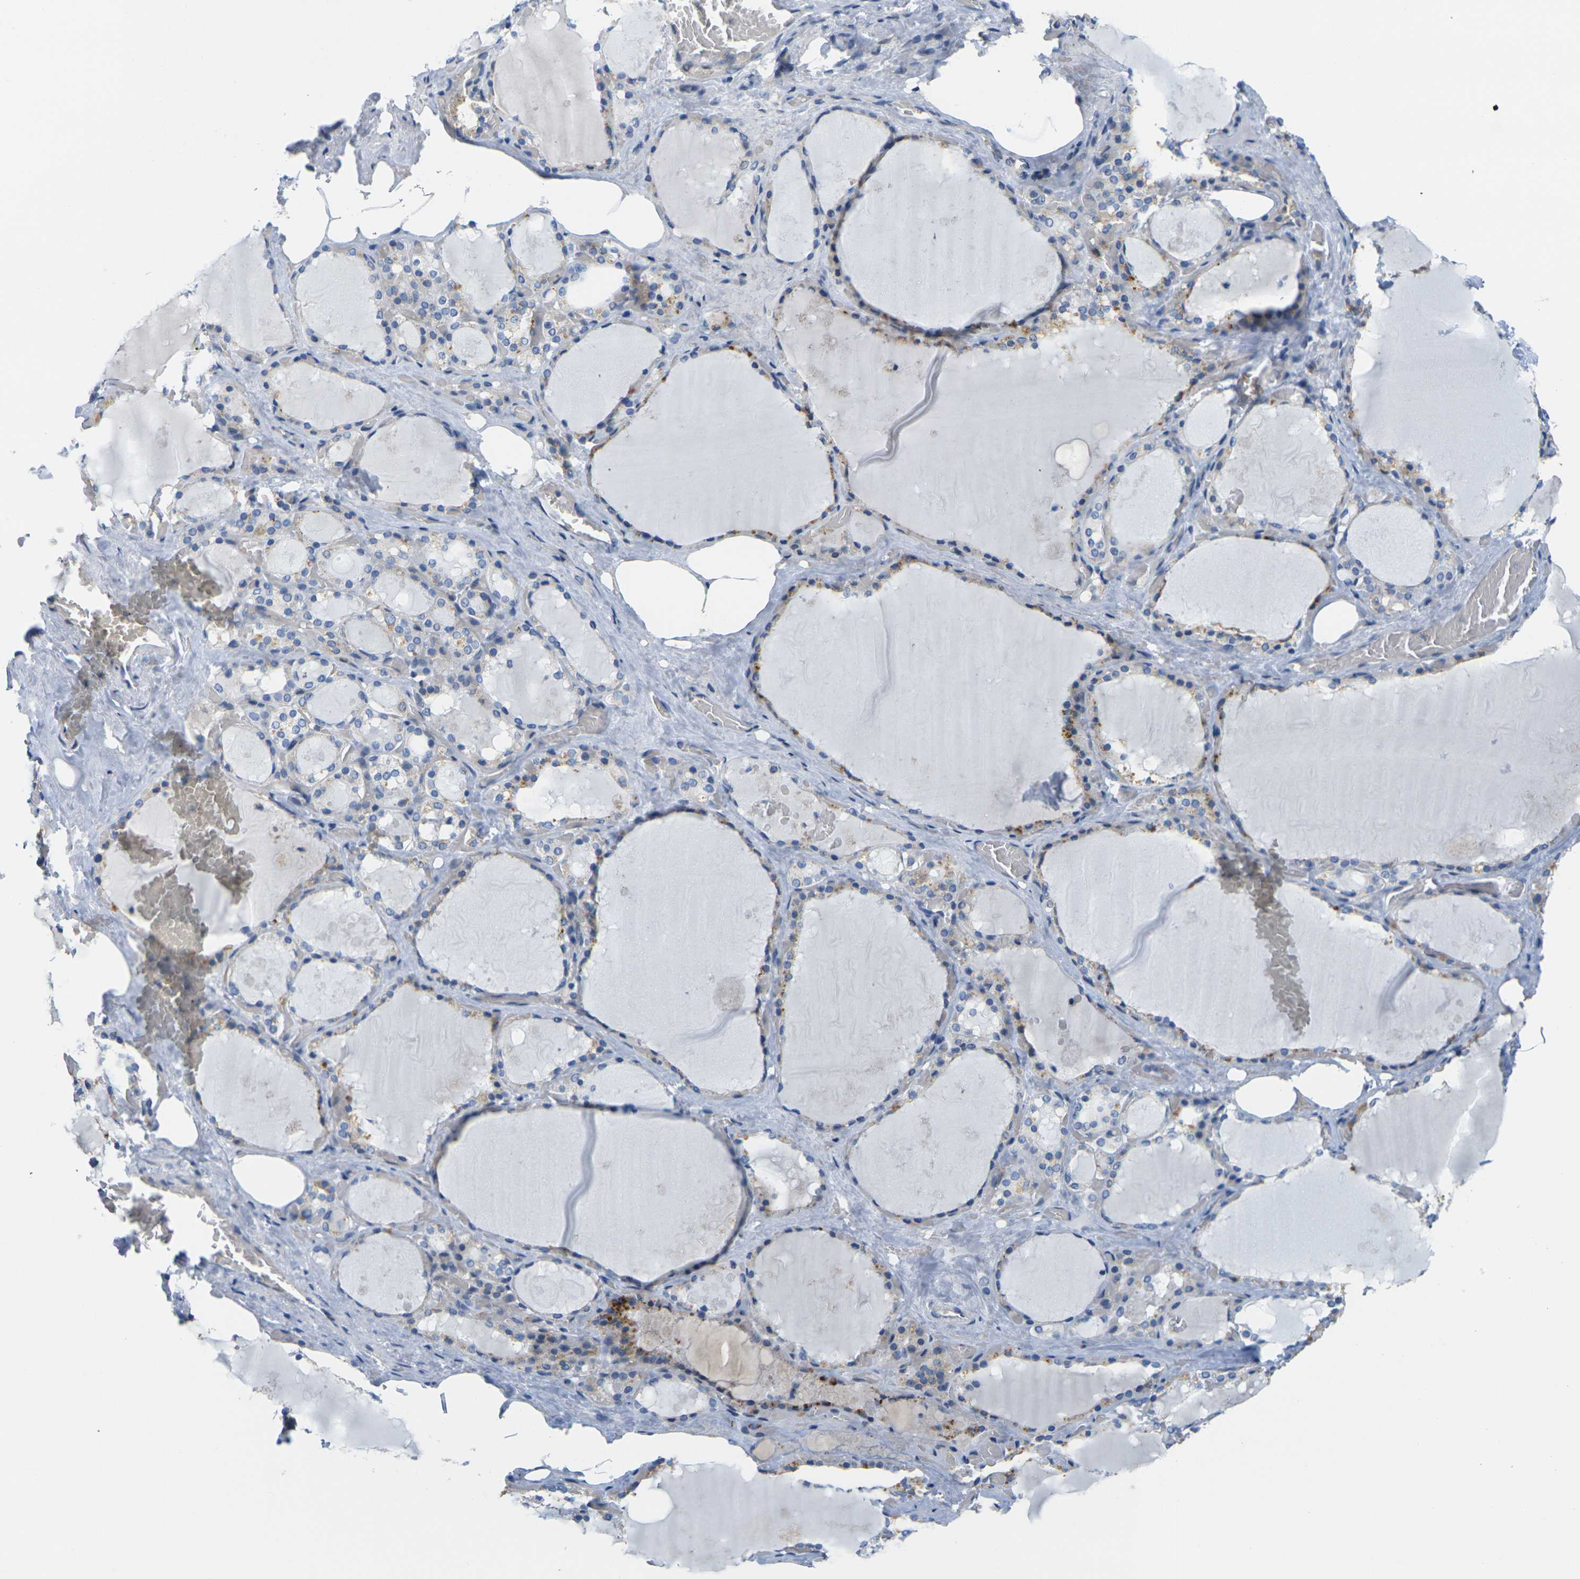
{"staining": {"intensity": "moderate", "quantity": "25%-75%", "location": "cytoplasmic/membranous"}, "tissue": "thyroid gland", "cell_type": "Glandular cells", "image_type": "normal", "snomed": [{"axis": "morphology", "description": "Normal tissue, NOS"}, {"axis": "topography", "description": "Thyroid gland"}], "caption": "This histopathology image exhibits IHC staining of unremarkable thyroid gland, with medium moderate cytoplasmic/membranous staining in approximately 25%-75% of glandular cells.", "gene": "OTOF", "patient": {"sex": "male", "age": 61}}